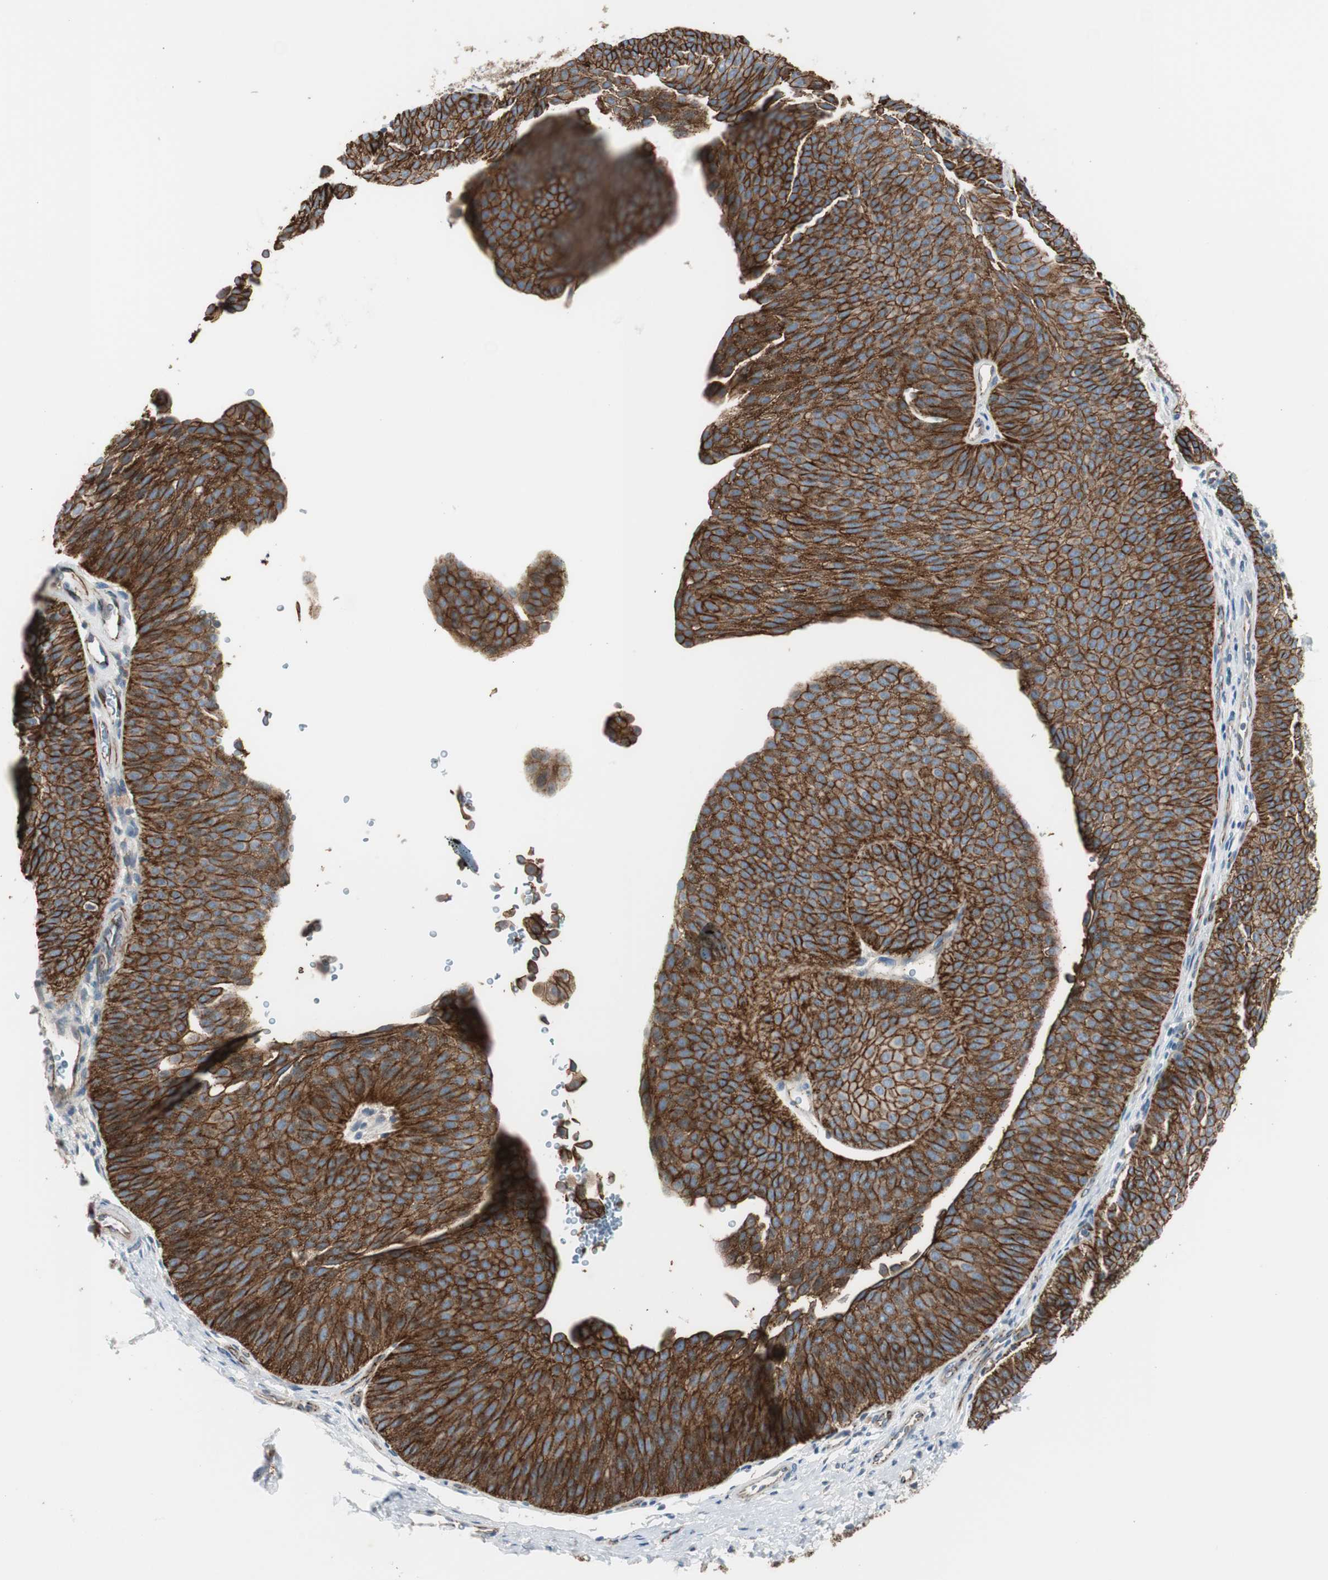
{"staining": {"intensity": "strong", "quantity": ">75%", "location": "cytoplasmic/membranous"}, "tissue": "urothelial cancer", "cell_type": "Tumor cells", "image_type": "cancer", "snomed": [{"axis": "morphology", "description": "Urothelial carcinoma, Low grade"}, {"axis": "topography", "description": "Urinary bladder"}], "caption": "A high amount of strong cytoplasmic/membranous expression is appreciated in approximately >75% of tumor cells in urothelial cancer tissue. (IHC, brightfield microscopy, high magnification).", "gene": "STXBP4", "patient": {"sex": "female", "age": 60}}